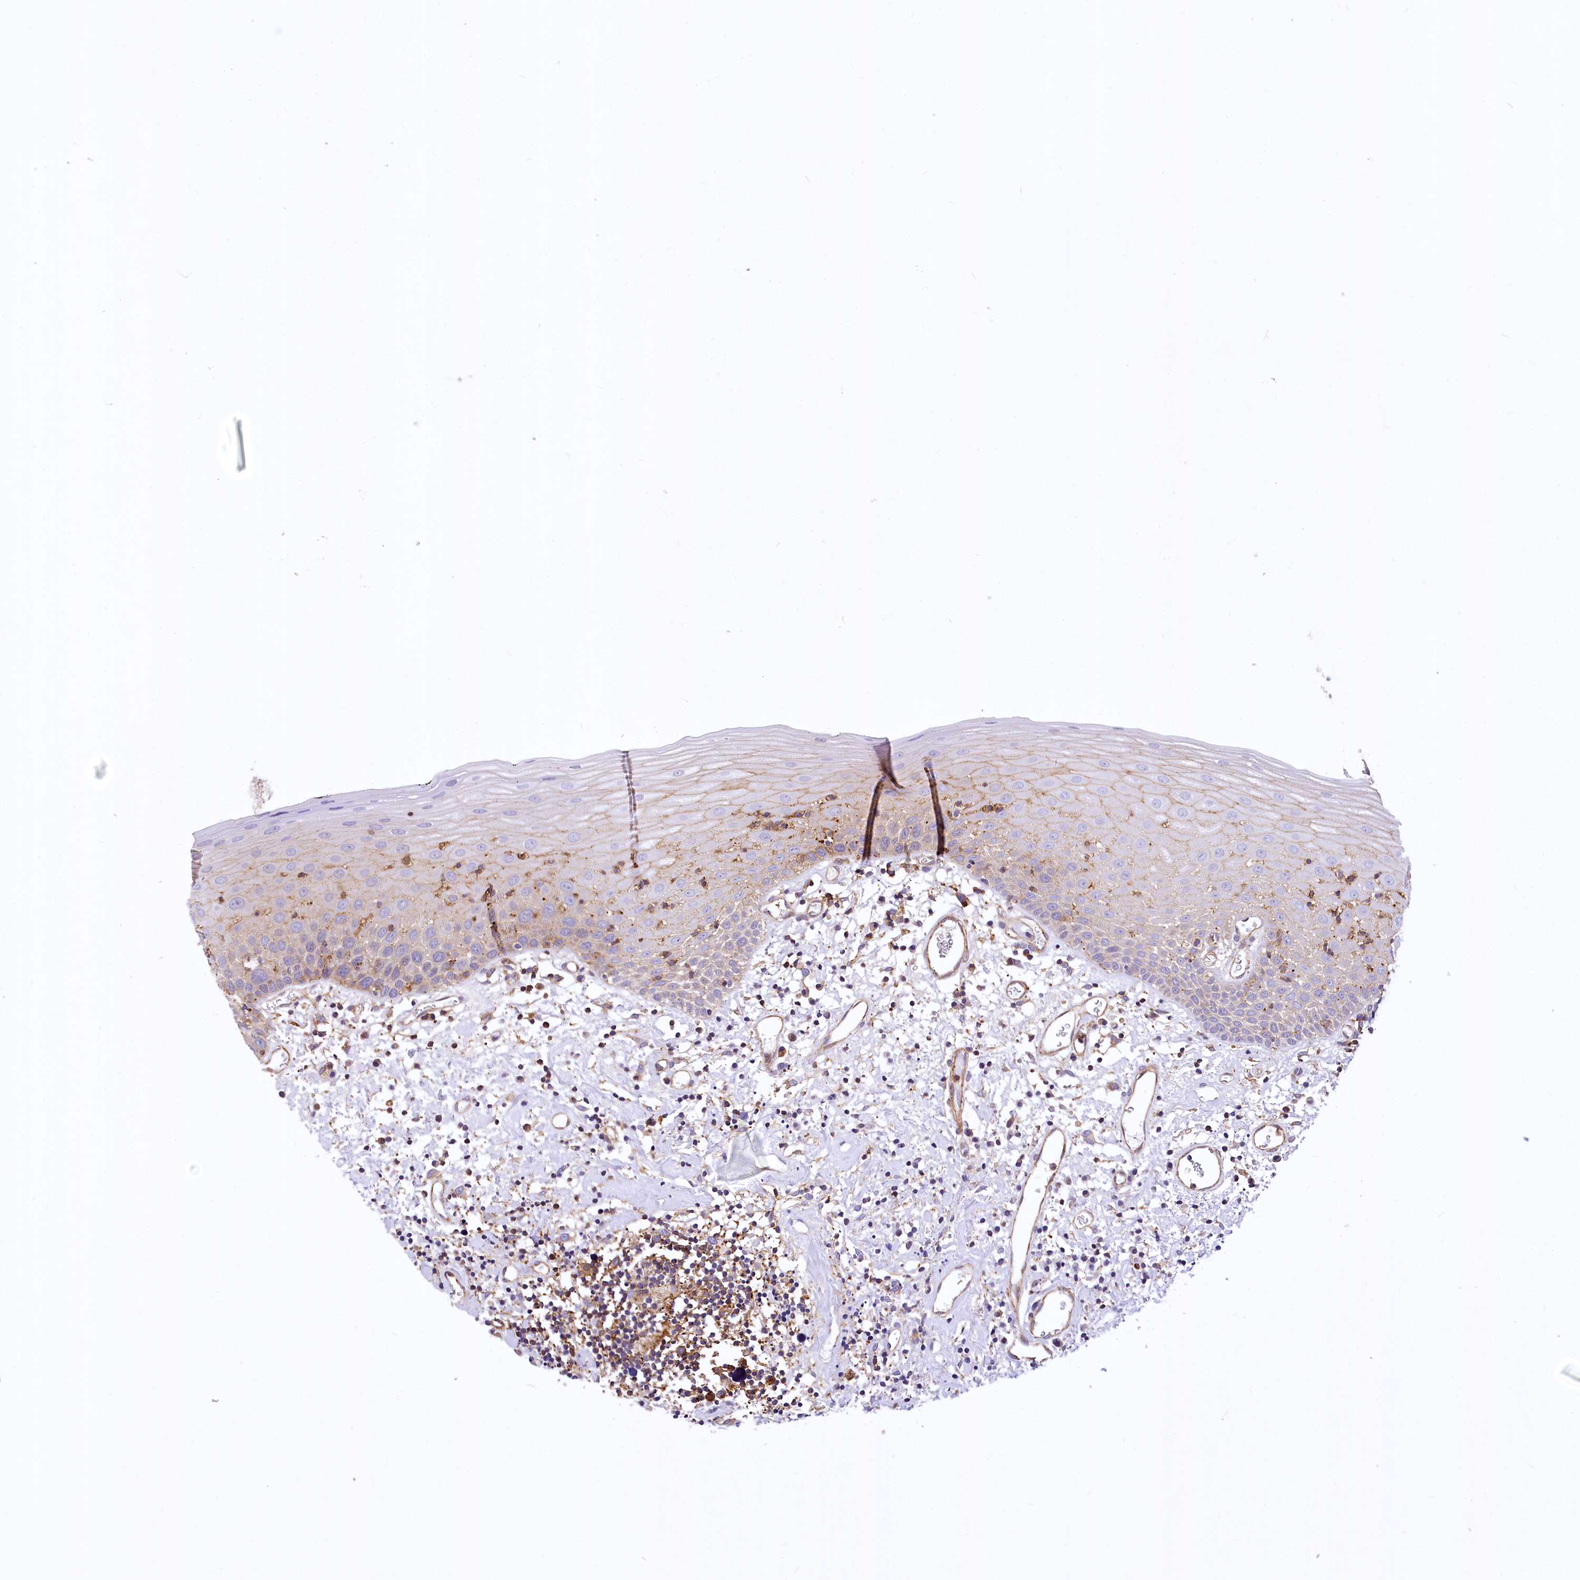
{"staining": {"intensity": "weak", "quantity": "<25%", "location": "cytoplasmic/membranous"}, "tissue": "oral mucosa", "cell_type": "Squamous epithelial cells", "image_type": "normal", "snomed": [{"axis": "morphology", "description": "Normal tissue, NOS"}, {"axis": "topography", "description": "Oral tissue"}], "caption": "Immunohistochemistry of benign human oral mucosa demonstrates no expression in squamous epithelial cells.", "gene": "DPP3", "patient": {"sex": "male", "age": 74}}